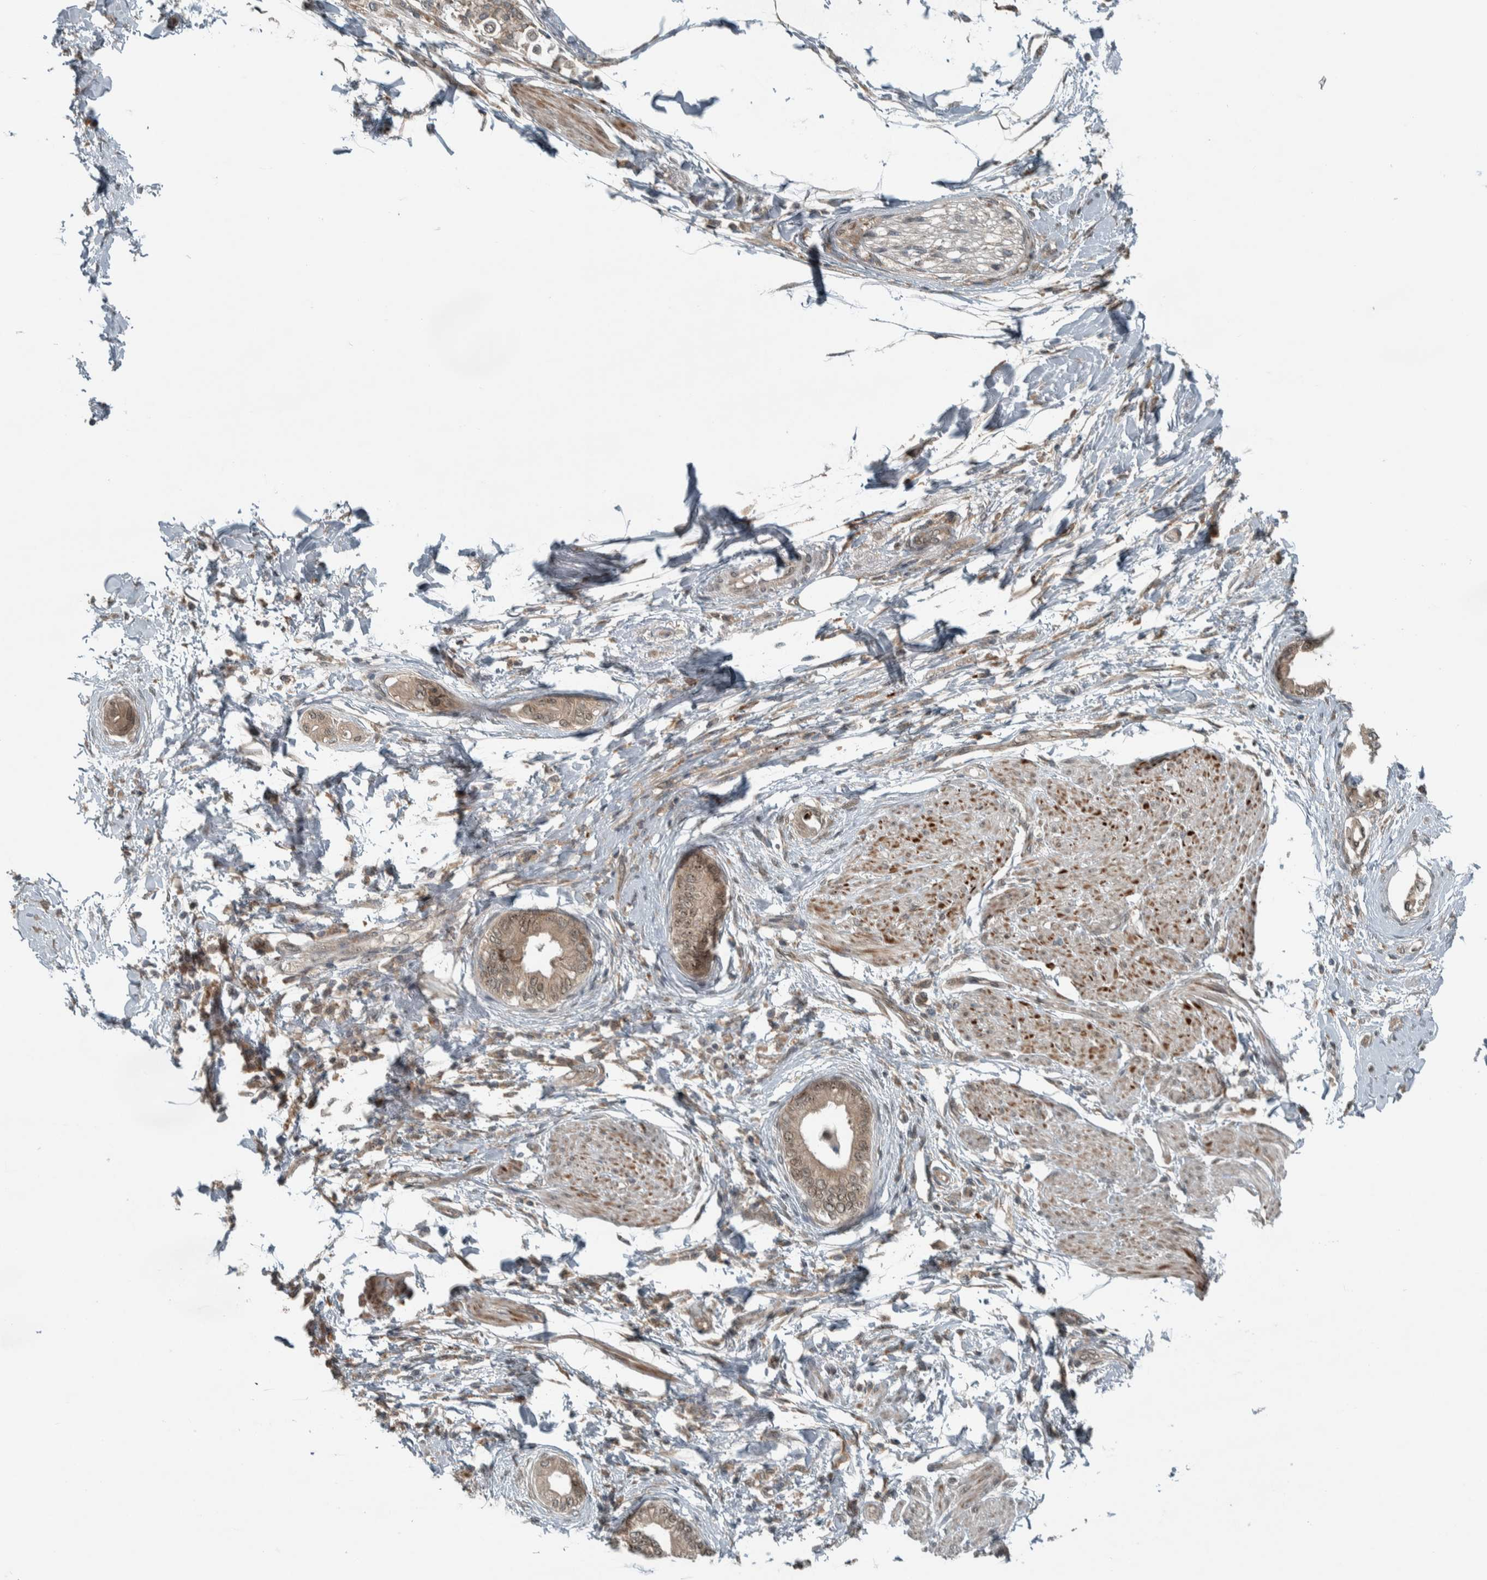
{"staining": {"intensity": "weak", "quantity": ">75%", "location": "cytoplasmic/membranous,nuclear"}, "tissue": "pancreatic cancer", "cell_type": "Tumor cells", "image_type": "cancer", "snomed": [{"axis": "morphology", "description": "Normal tissue, NOS"}, {"axis": "morphology", "description": "Adenocarcinoma, NOS"}, {"axis": "topography", "description": "Pancreas"}, {"axis": "topography", "description": "Duodenum"}], "caption": "Brown immunohistochemical staining in human adenocarcinoma (pancreatic) demonstrates weak cytoplasmic/membranous and nuclear expression in about >75% of tumor cells.", "gene": "XPO5", "patient": {"sex": "female", "age": 60}}